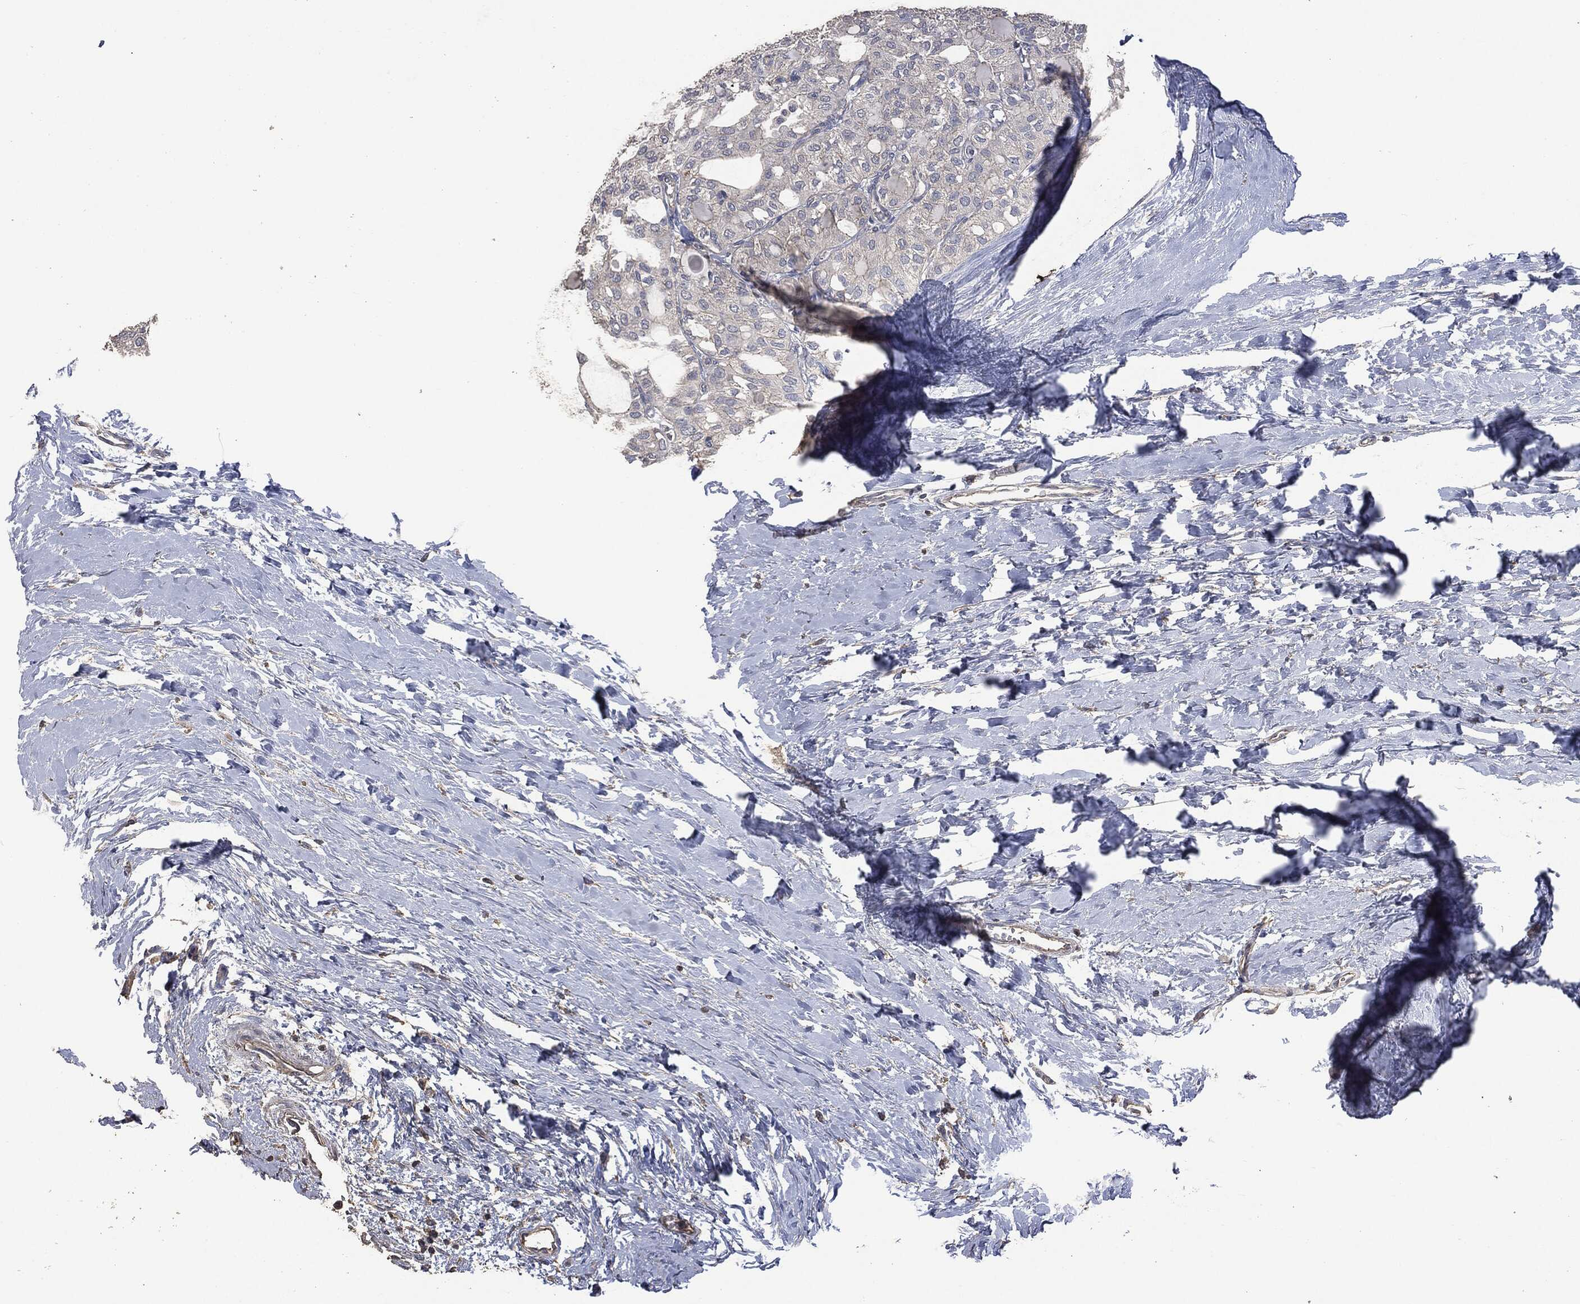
{"staining": {"intensity": "negative", "quantity": "none", "location": "none"}, "tissue": "thyroid cancer", "cell_type": "Tumor cells", "image_type": "cancer", "snomed": [{"axis": "morphology", "description": "Follicular adenoma carcinoma, NOS"}, {"axis": "topography", "description": "Thyroid gland"}], "caption": "Immunohistochemistry of thyroid cancer demonstrates no staining in tumor cells.", "gene": "MSLN", "patient": {"sex": "male", "age": 75}}